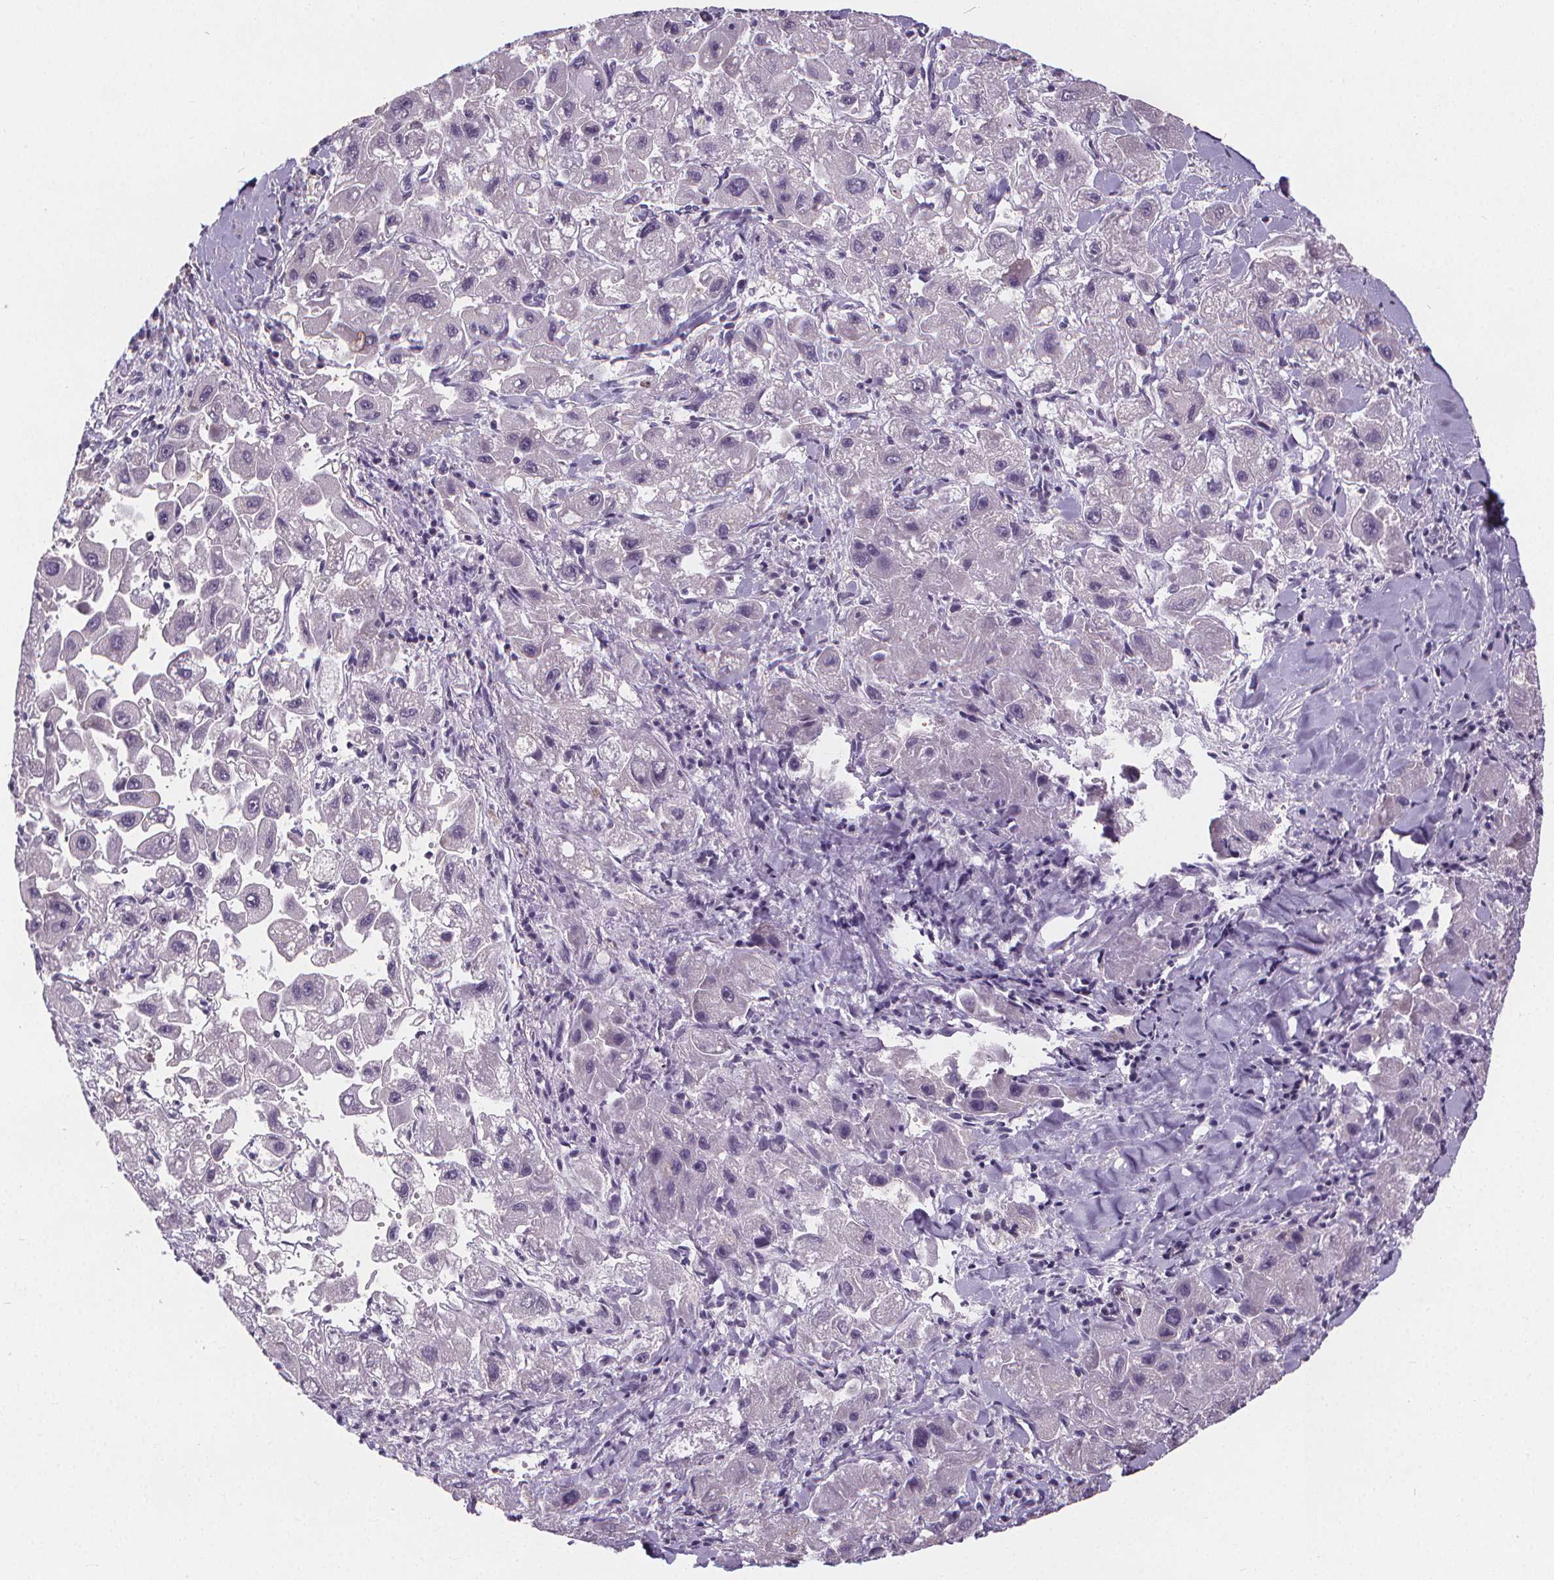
{"staining": {"intensity": "negative", "quantity": "none", "location": "none"}, "tissue": "liver cancer", "cell_type": "Tumor cells", "image_type": "cancer", "snomed": [{"axis": "morphology", "description": "Carcinoma, Hepatocellular, NOS"}, {"axis": "topography", "description": "Liver"}], "caption": "Tumor cells are negative for brown protein staining in liver hepatocellular carcinoma.", "gene": "ATP6V1D", "patient": {"sex": "male", "age": 24}}